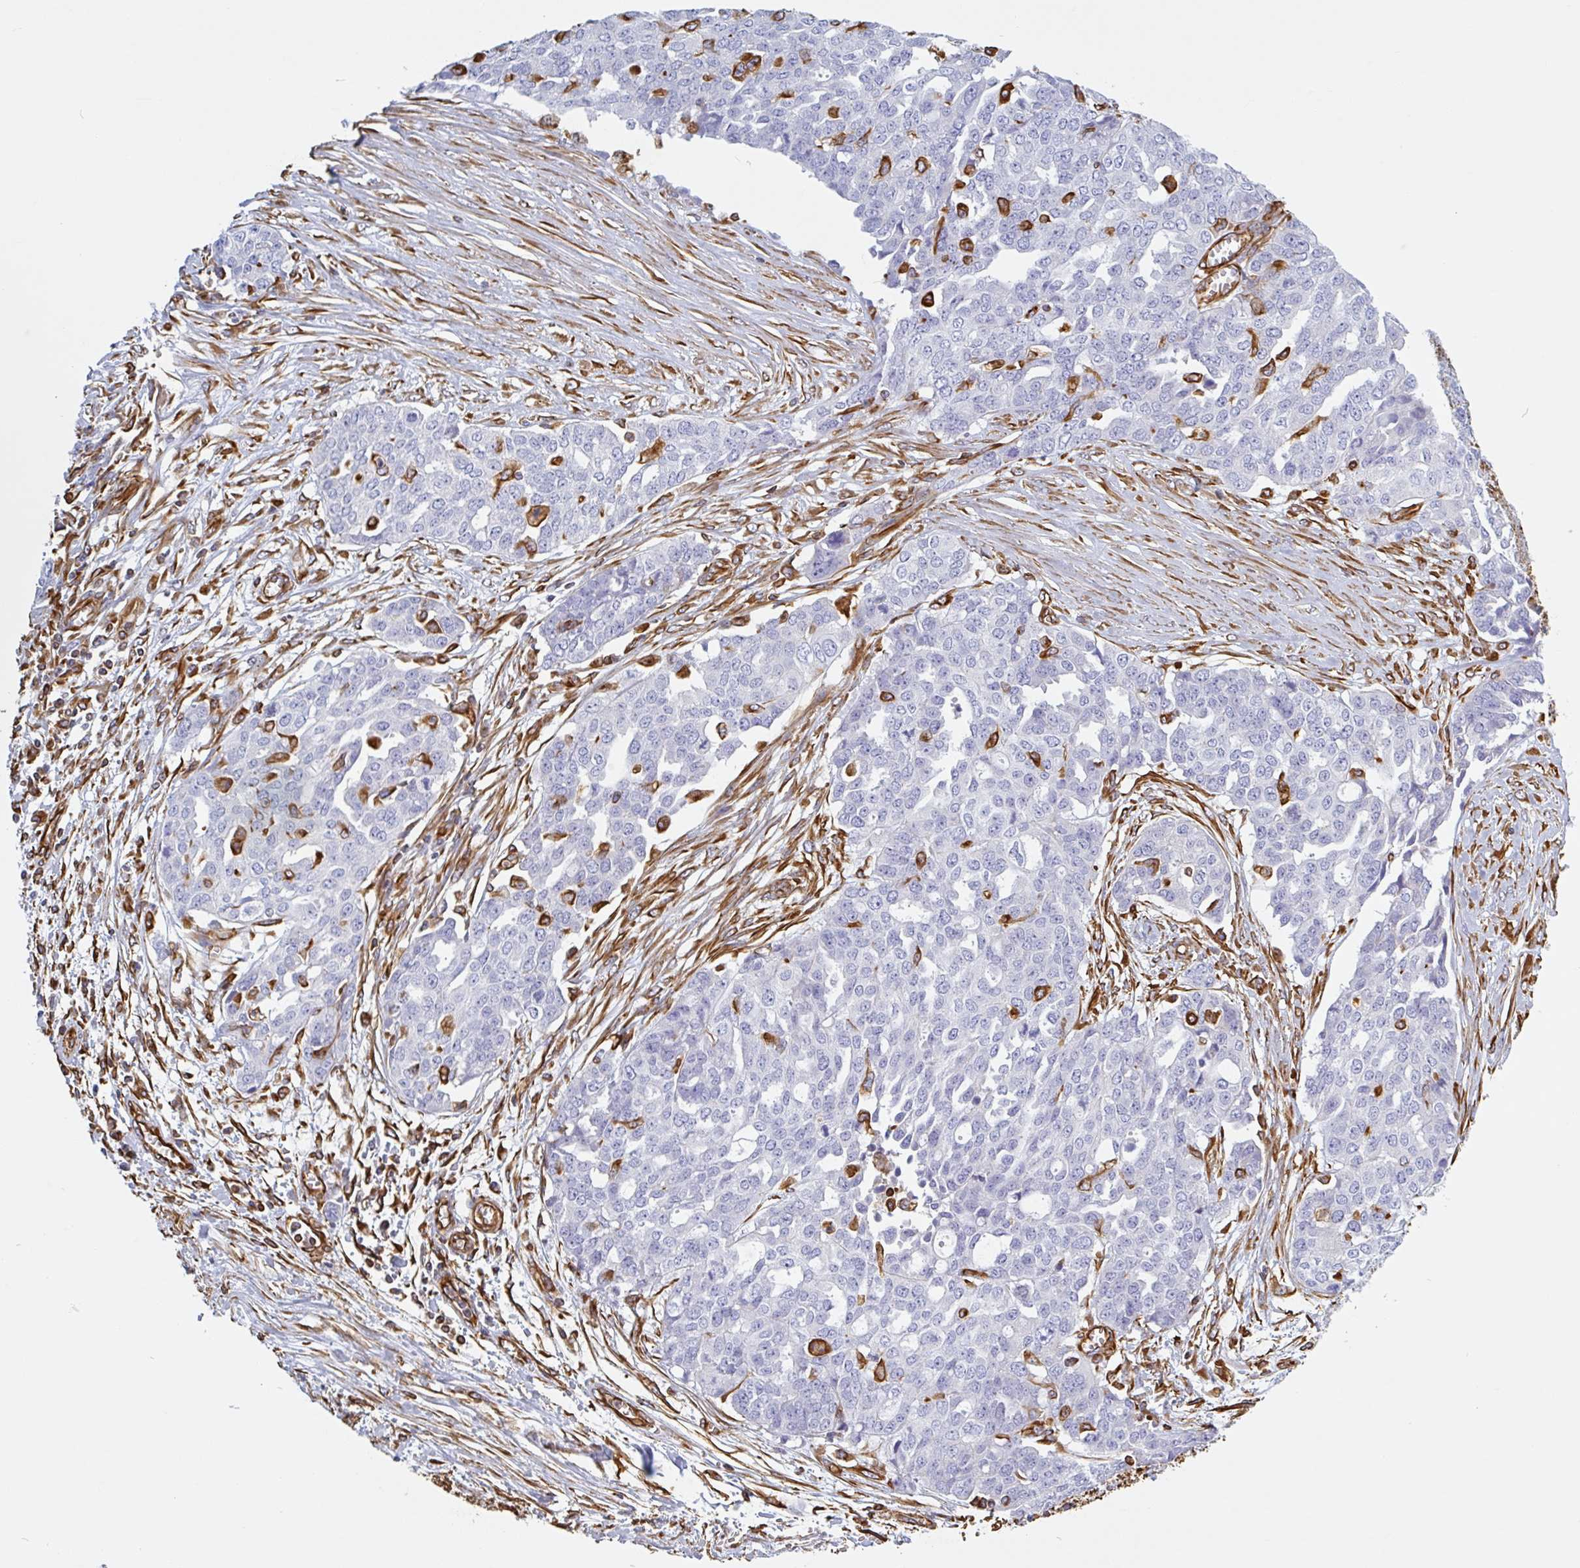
{"staining": {"intensity": "negative", "quantity": "none", "location": "none"}, "tissue": "ovarian cancer", "cell_type": "Tumor cells", "image_type": "cancer", "snomed": [{"axis": "morphology", "description": "Cystadenocarcinoma, serous, NOS"}, {"axis": "topography", "description": "Soft tissue"}, {"axis": "topography", "description": "Ovary"}], "caption": "Tumor cells are negative for brown protein staining in serous cystadenocarcinoma (ovarian). (Stains: DAB (3,3'-diaminobenzidine) immunohistochemistry (IHC) with hematoxylin counter stain, Microscopy: brightfield microscopy at high magnification).", "gene": "PPFIA1", "patient": {"sex": "female", "age": 57}}